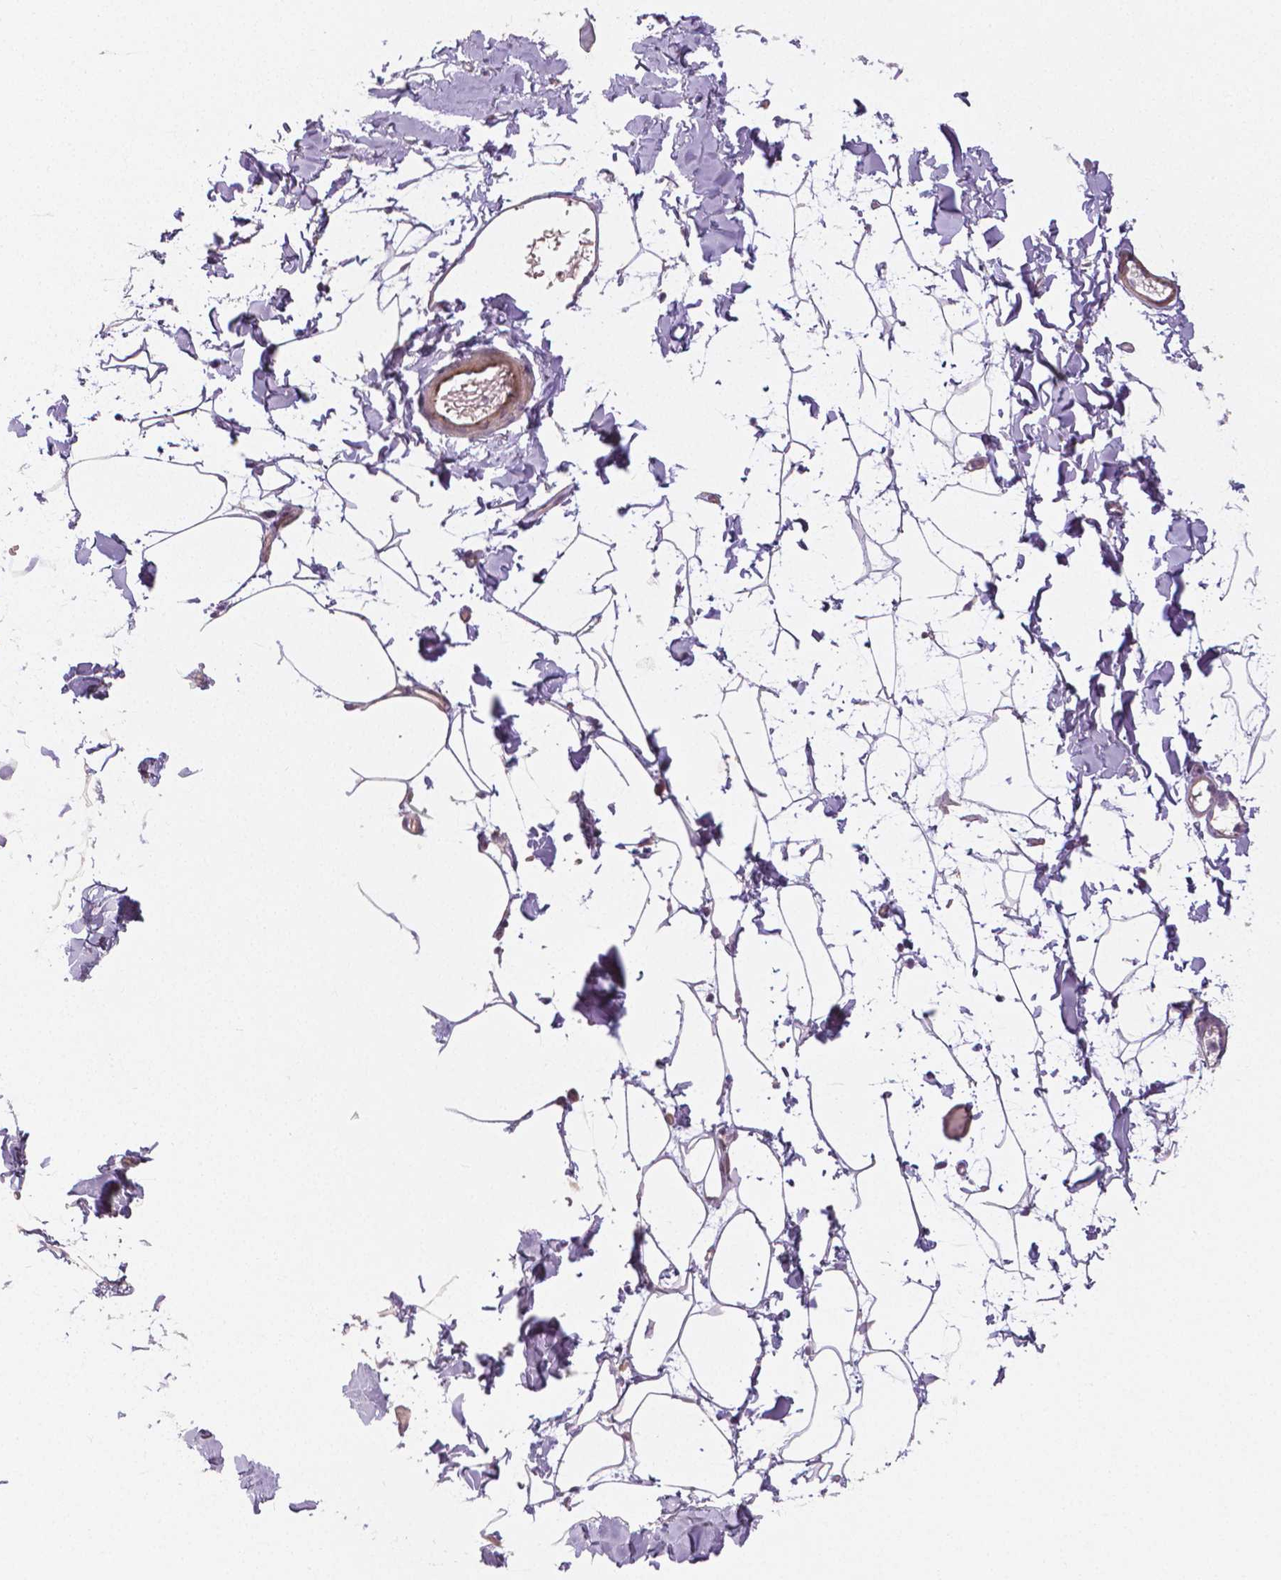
{"staining": {"intensity": "negative", "quantity": "none", "location": "none"}, "tissue": "adipose tissue", "cell_type": "Adipocytes", "image_type": "normal", "snomed": [{"axis": "morphology", "description": "Normal tissue, NOS"}, {"axis": "topography", "description": "Gallbladder"}, {"axis": "topography", "description": "Peripheral nerve tissue"}], "caption": "Adipose tissue stained for a protein using immunohistochemistry reveals no expression adipocytes.", "gene": "FLT1", "patient": {"sex": "female", "age": 45}}